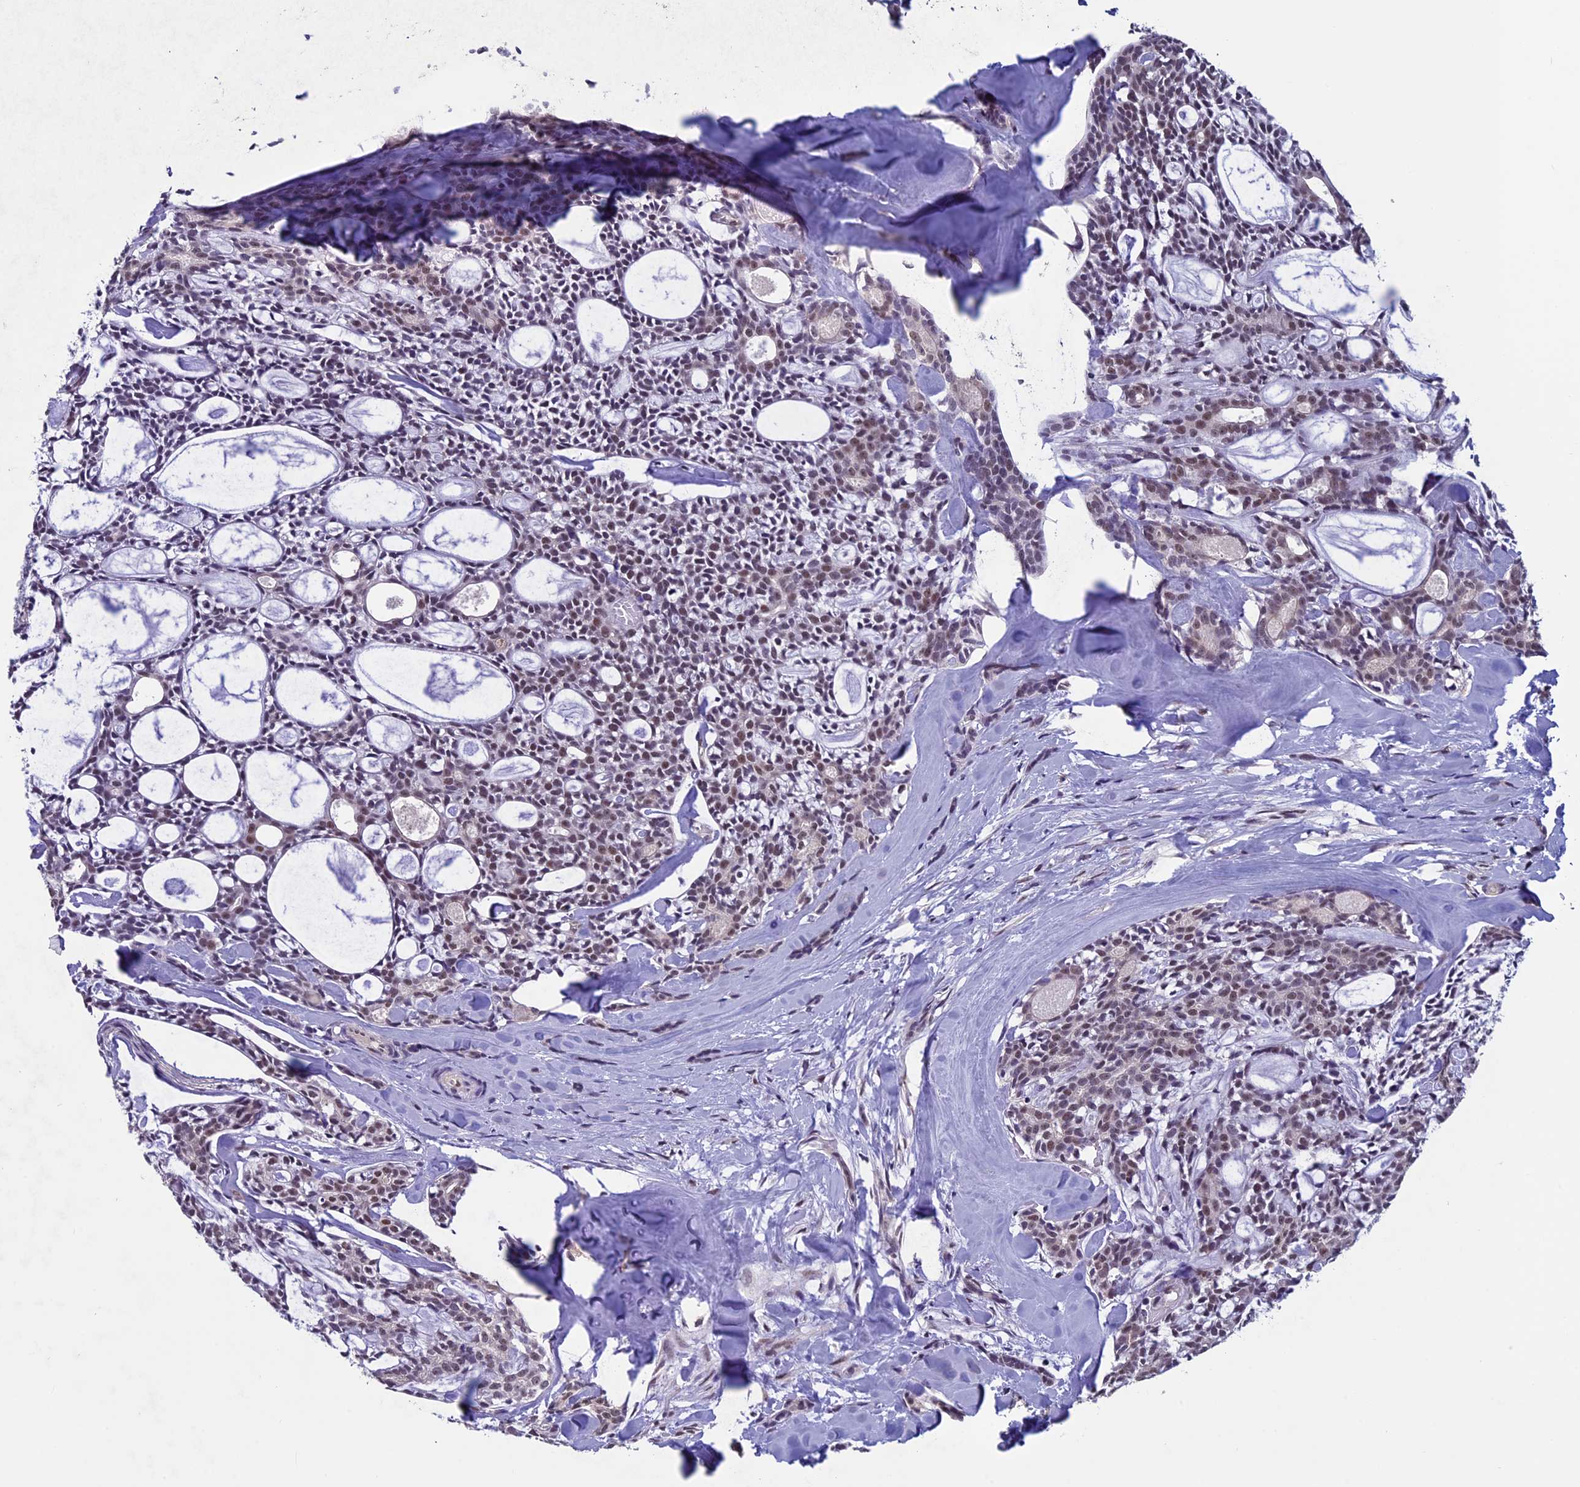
{"staining": {"intensity": "weak", "quantity": ">75%", "location": "nuclear"}, "tissue": "head and neck cancer", "cell_type": "Tumor cells", "image_type": "cancer", "snomed": [{"axis": "morphology", "description": "Adenocarcinoma, NOS"}, {"axis": "topography", "description": "Salivary gland"}, {"axis": "topography", "description": "Head-Neck"}], "caption": "Immunohistochemical staining of human adenocarcinoma (head and neck) reveals weak nuclear protein staining in approximately >75% of tumor cells. Nuclei are stained in blue.", "gene": "RNF40", "patient": {"sex": "male", "age": 55}}